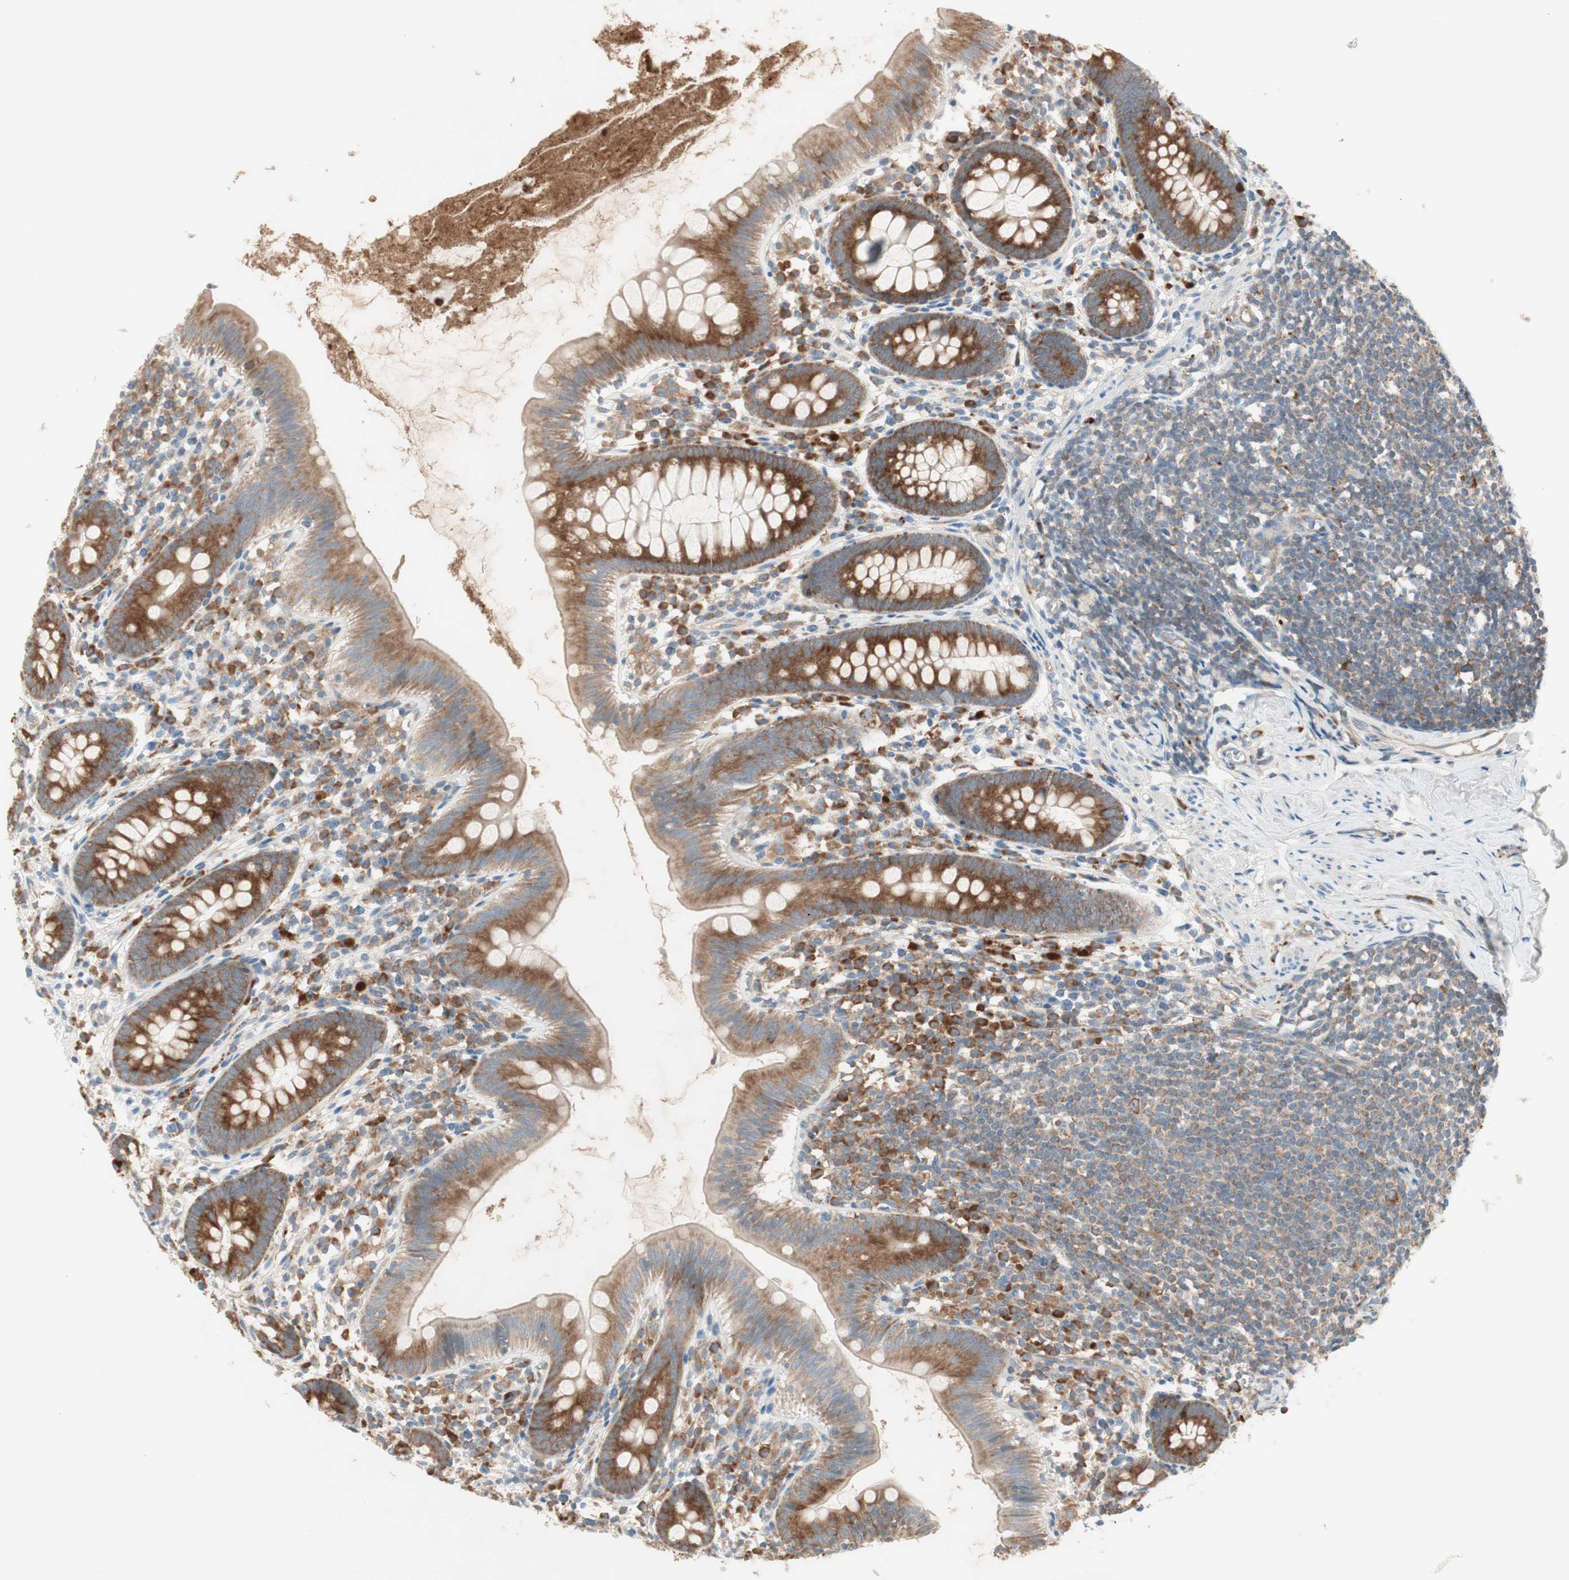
{"staining": {"intensity": "strong", "quantity": ">75%", "location": "cytoplasmic/membranous"}, "tissue": "appendix", "cell_type": "Glandular cells", "image_type": "normal", "snomed": [{"axis": "morphology", "description": "Normal tissue, NOS"}, {"axis": "topography", "description": "Appendix"}], "caption": "Immunohistochemistry (IHC) of unremarkable human appendix displays high levels of strong cytoplasmic/membranous expression in about >75% of glandular cells. (Stains: DAB (3,3'-diaminobenzidine) in brown, nuclei in blue, Microscopy: brightfield microscopy at high magnification).", "gene": "RPL23", "patient": {"sex": "male", "age": 52}}